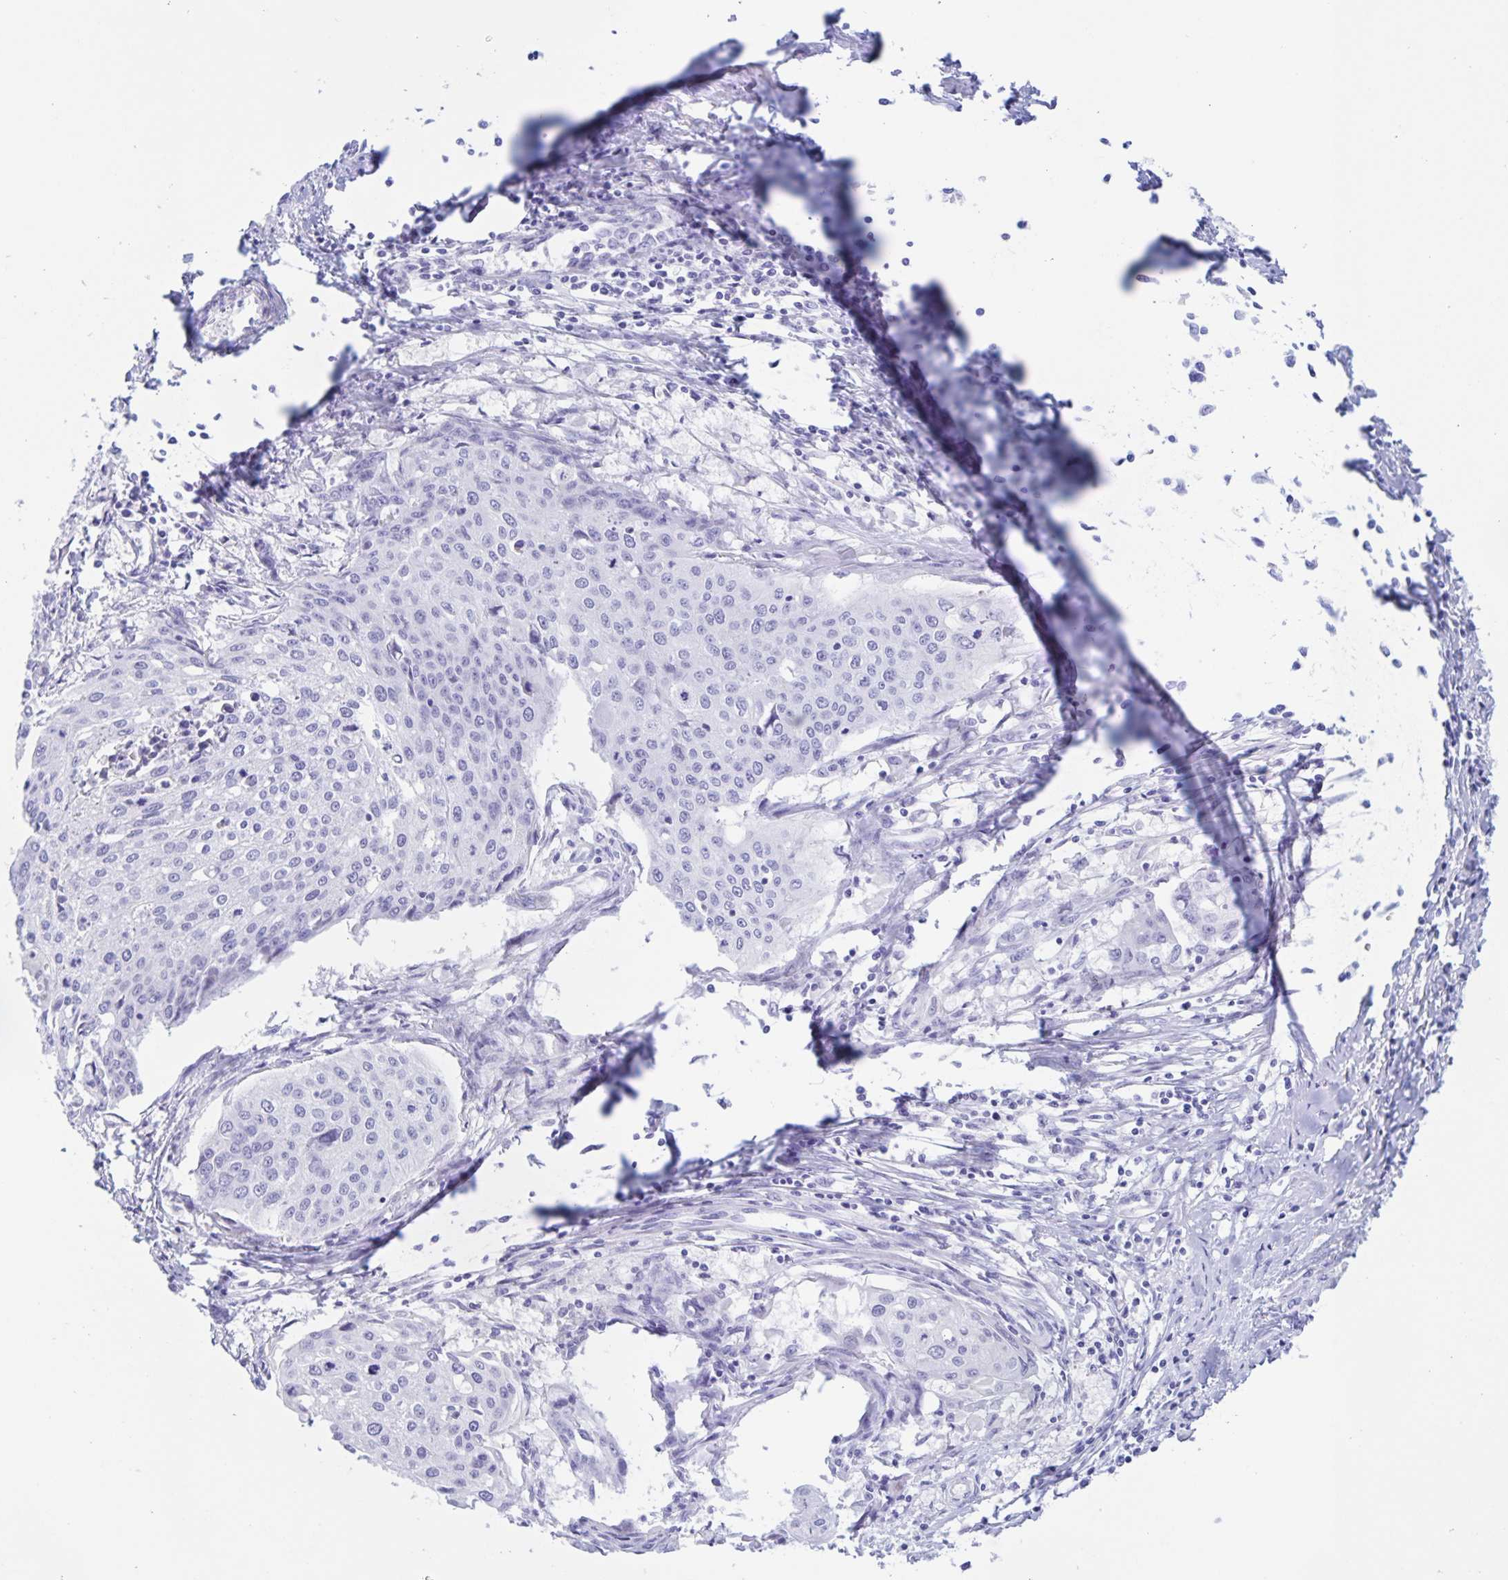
{"staining": {"intensity": "negative", "quantity": "none", "location": "none"}, "tissue": "cervical cancer", "cell_type": "Tumor cells", "image_type": "cancer", "snomed": [{"axis": "morphology", "description": "Squamous cell carcinoma, NOS"}, {"axis": "topography", "description": "Cervix"}], "caption": "A high-resolution micrograph shows immunohistochemistry (IHC) staining of cervical squamous cell carcinoma, which demonstrates no significant positivity in tumor cells. (Brightfield microscopy of DAB (3,3'-diaminobenzidine) immunohistochemistry (IHC) at high magnification).", "gene": "CATSPER4", "patient": {"sex": "female", "age": 38}}